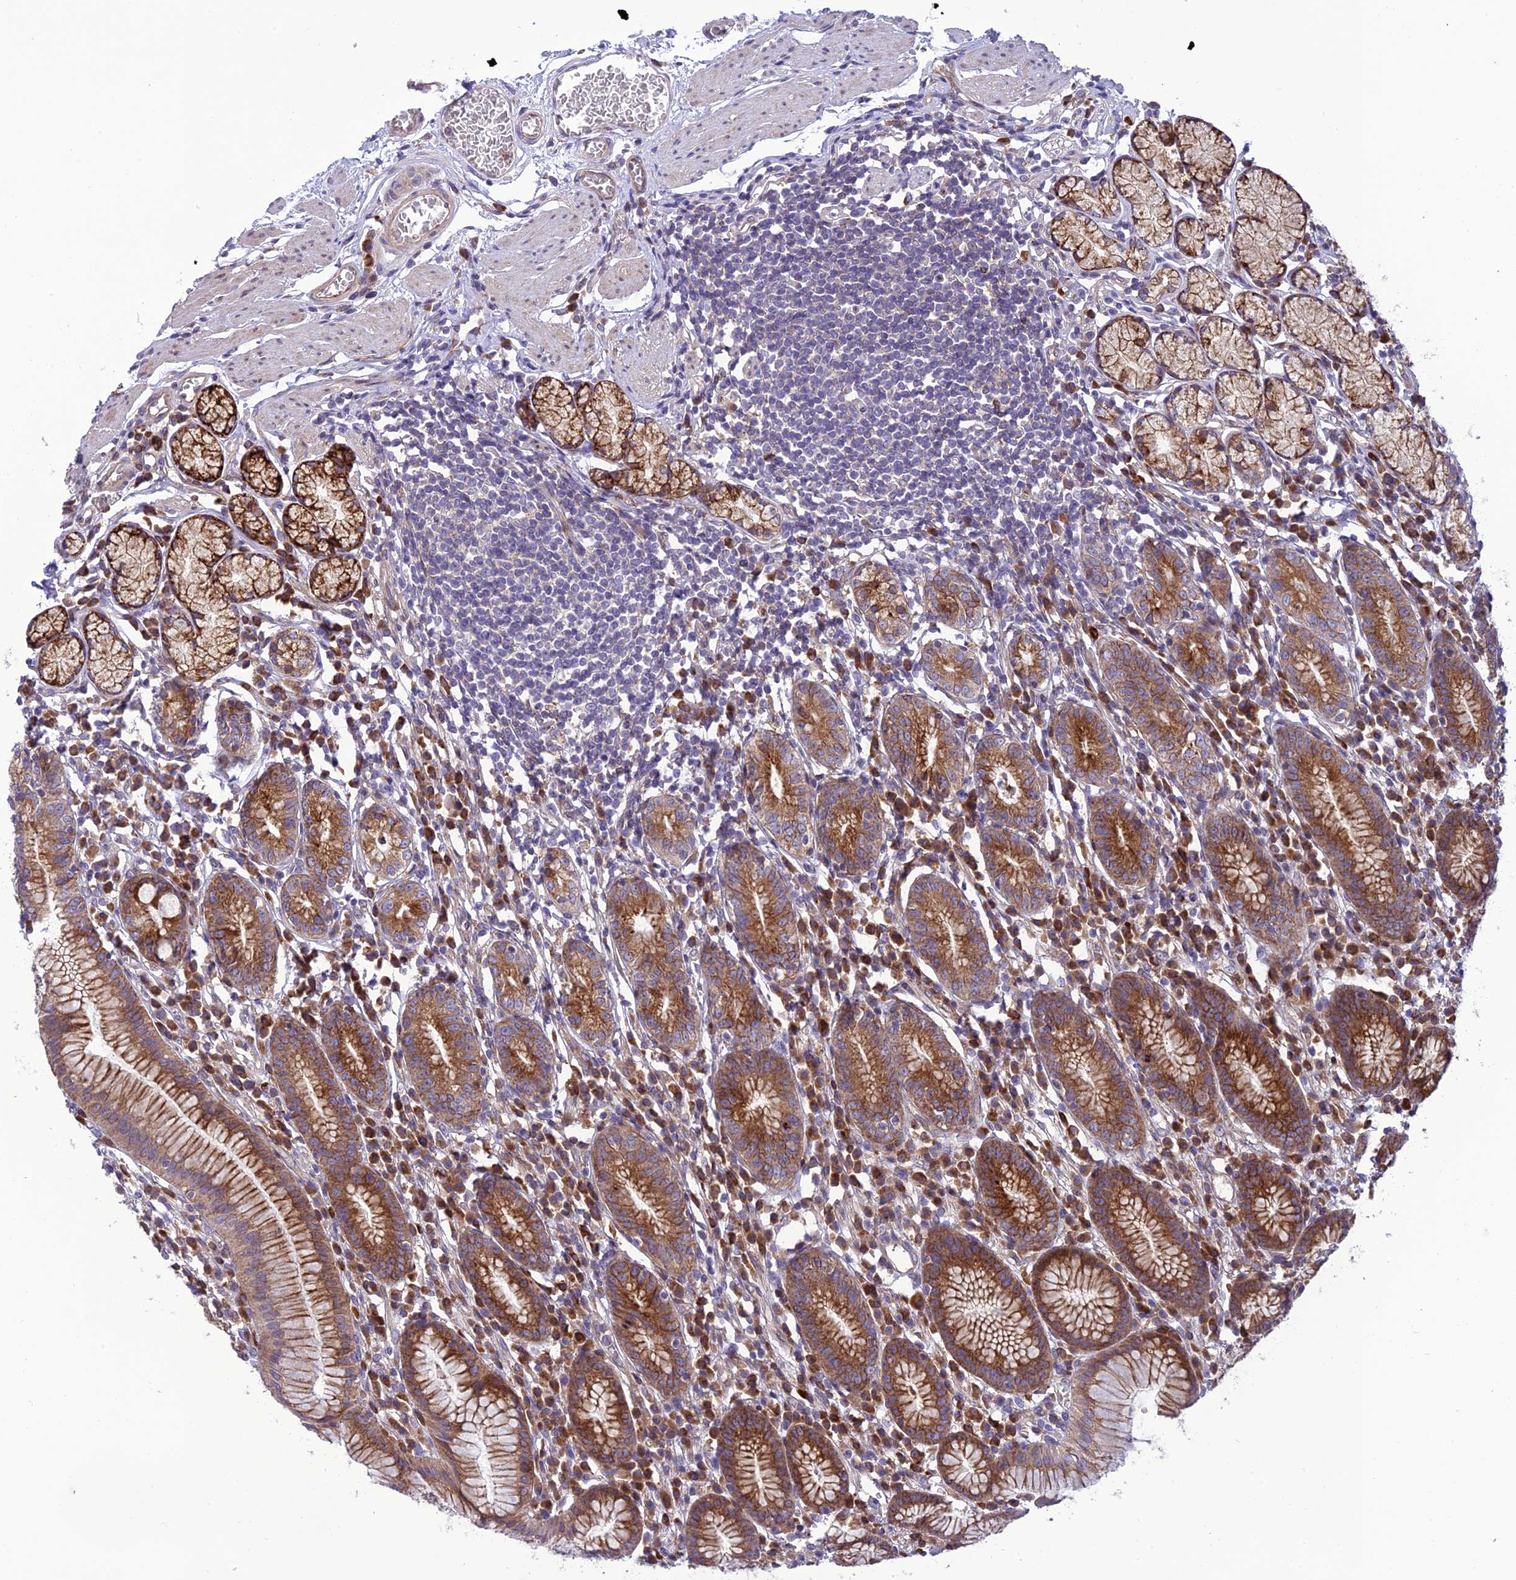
{"staining": {"intensity": "strong", "quantity": "25%-75%", "location": "cytoplasmic/membranous"}, "tissue": "stomach", "cell_type": "Glandular cells", "image_type": "normal", "snomed": [{"axis": "morphology", "description": "Normal tissue, NOS"}, {"axis": "topography", "description": "Stomach"}], "caption": "A high-resolution micrograph shows immunohistochemistry (IHC) staining of benign stomach, which shows strong cytoplasmic/membranous expression in about 25%-75% of glandular cells. (DAB (3,3'-diaminobenzidine) IHC, brown staining for protein, blue staining for nuclei).", "gene": "JMY", "patient": {"sex": "male", "age": 55}}